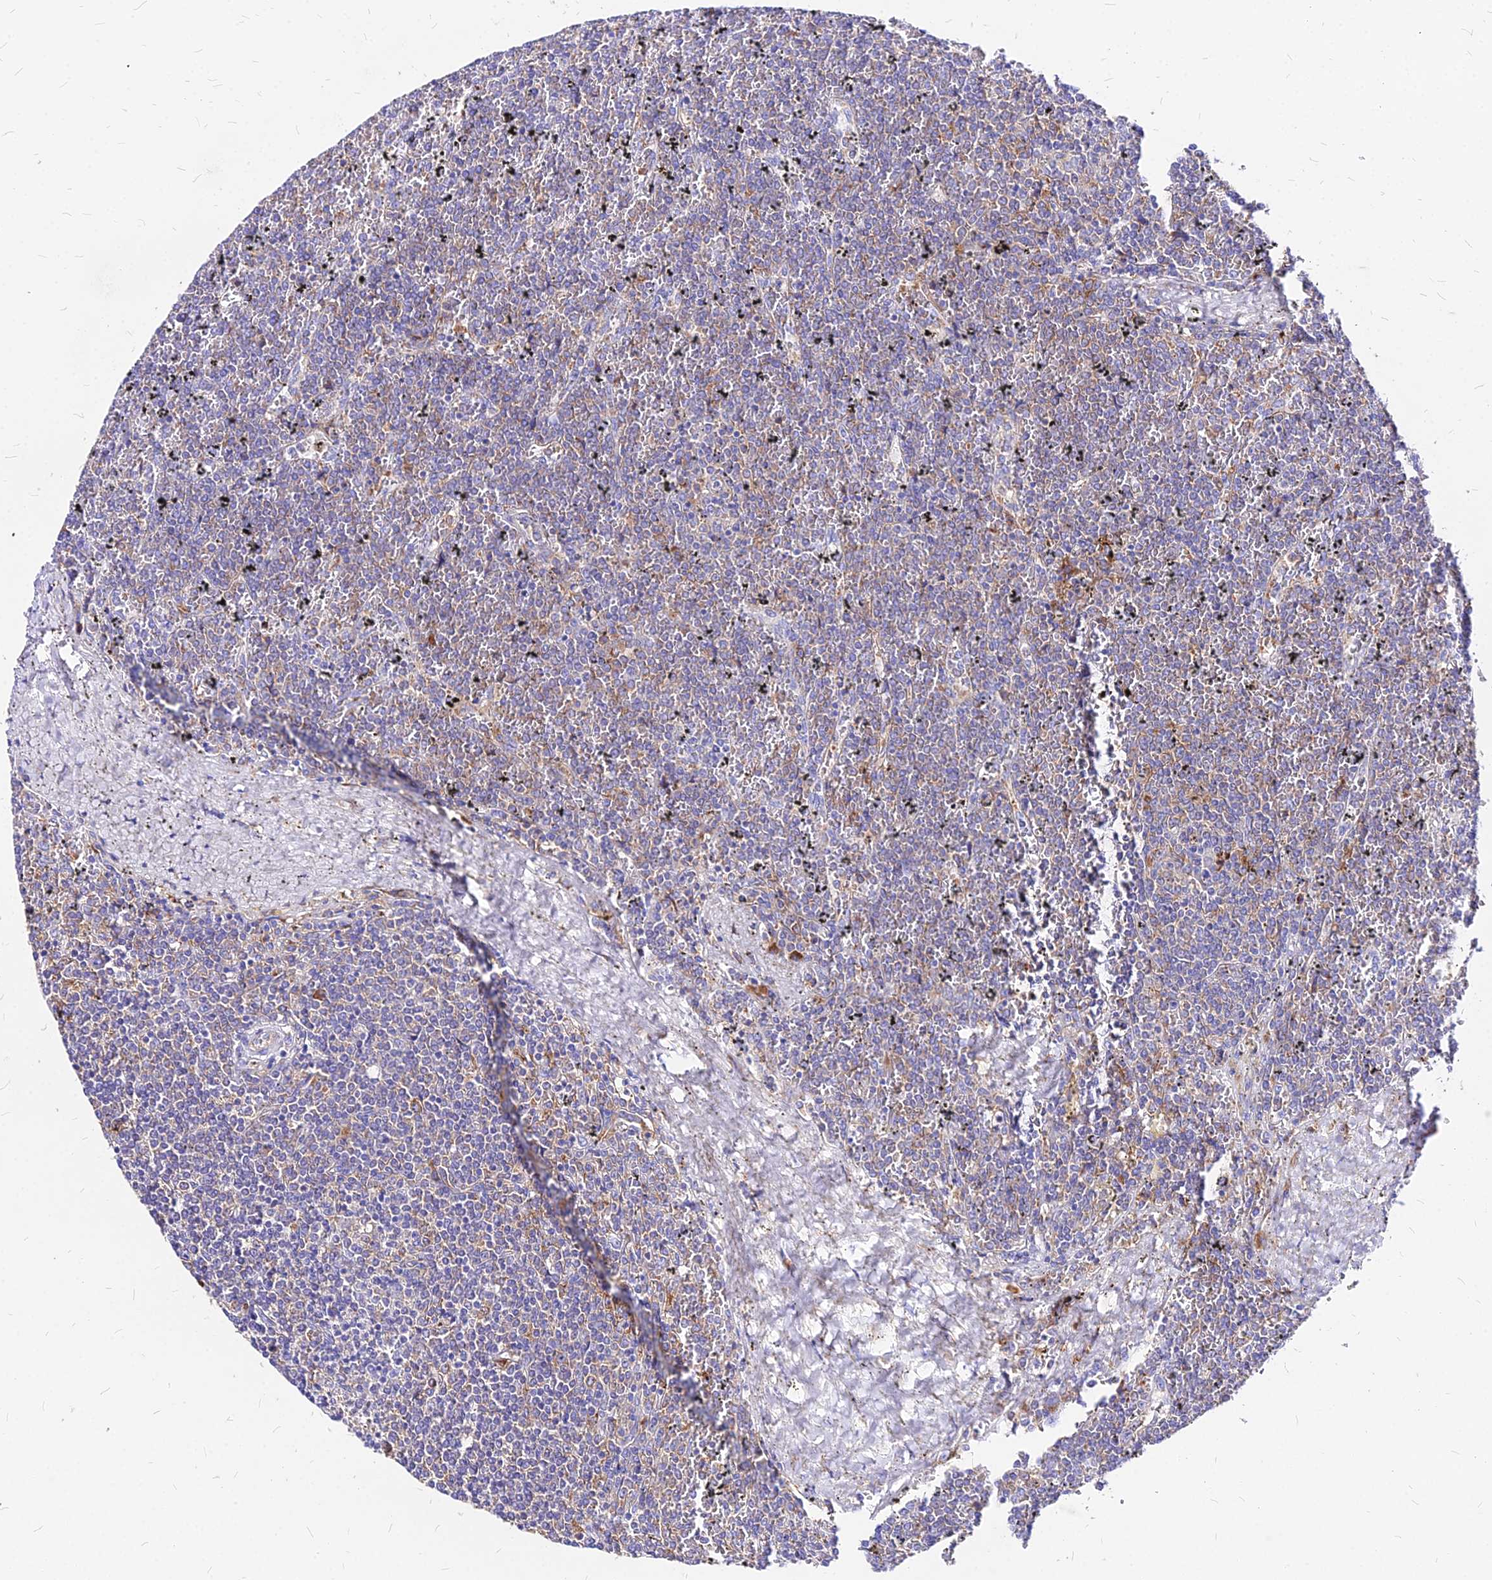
{"staining": {"intensity": "negative", "quantity": "none", "location": "none"}, "tissue": "lymphoma", "cell_type": "Tumor cells", "image_type": "cancer", "snomed": [{"axis": "morphology", "description": "Malignant lymphoma, non-Hodgkin's type, Low grade"}, {"axis": "topography", "description": "Spleen"}], "caption": "Immunohistochemical staining of malignant lymphoma, non-Hodgkin's type (low-grade) reveals no significant expression in tumor cells.", "gene": "RPL19", "patient": {"sex": "female", "age": 19}}